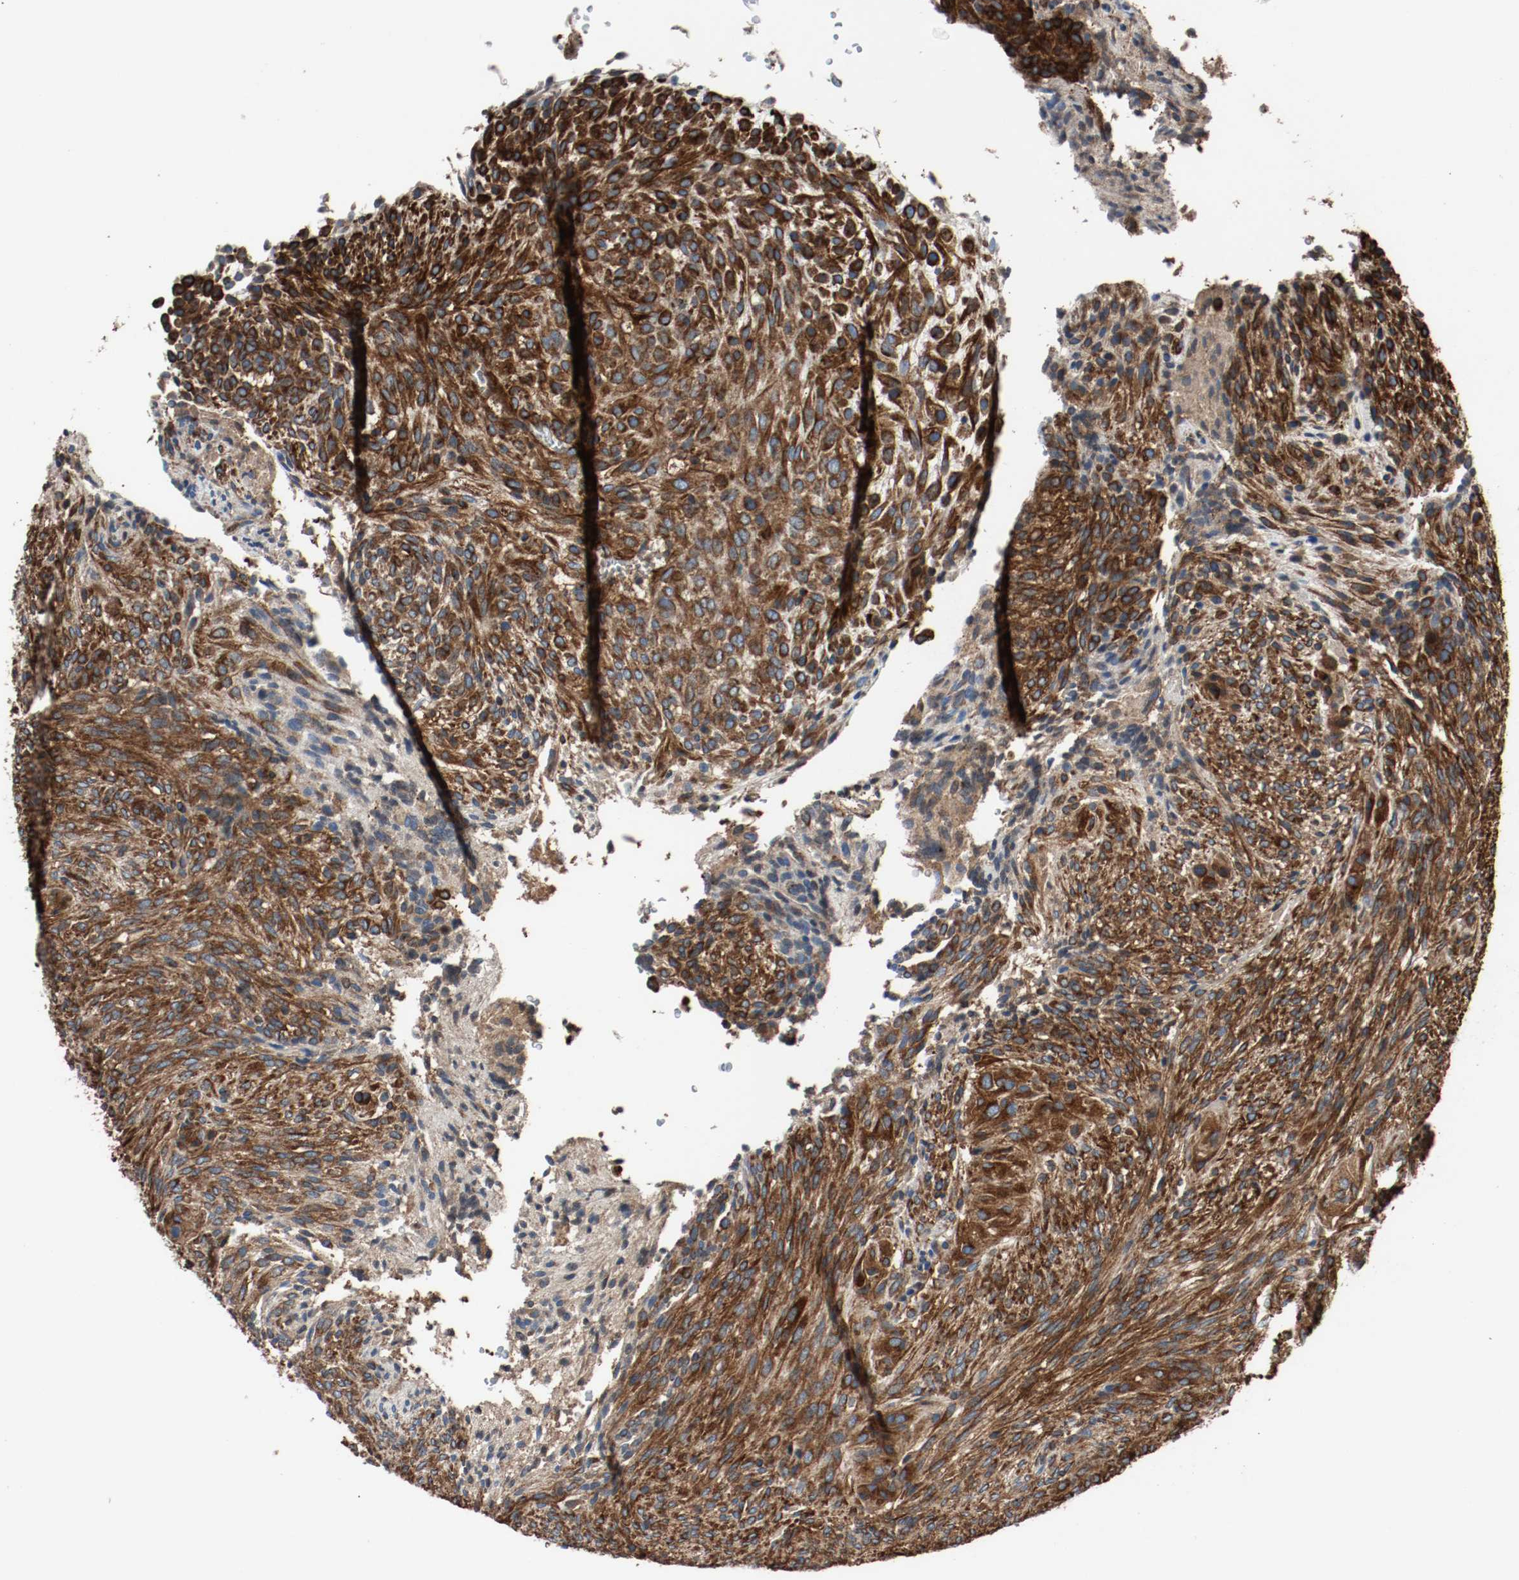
{"staining": {"intensity": "strong", "quantity": ">75%", "location": "cytoplasmic/membranous"}, "tissue": "glioma", "cell_type": "Tumor cells", "image_type": "cancer", "snomed": [{"axis": "morphology", "description": "Glioma, malignant, High grade"}, {"axis": "topography", "description": "Cerebral cortex"}], "caption": "Tumor cells display high levels of strong cytoplasmic/membranous expression in approximately >75% of cells in glioma.", "gene": "TUBA3D", "patient": {"sex": "female", "age": 55}}